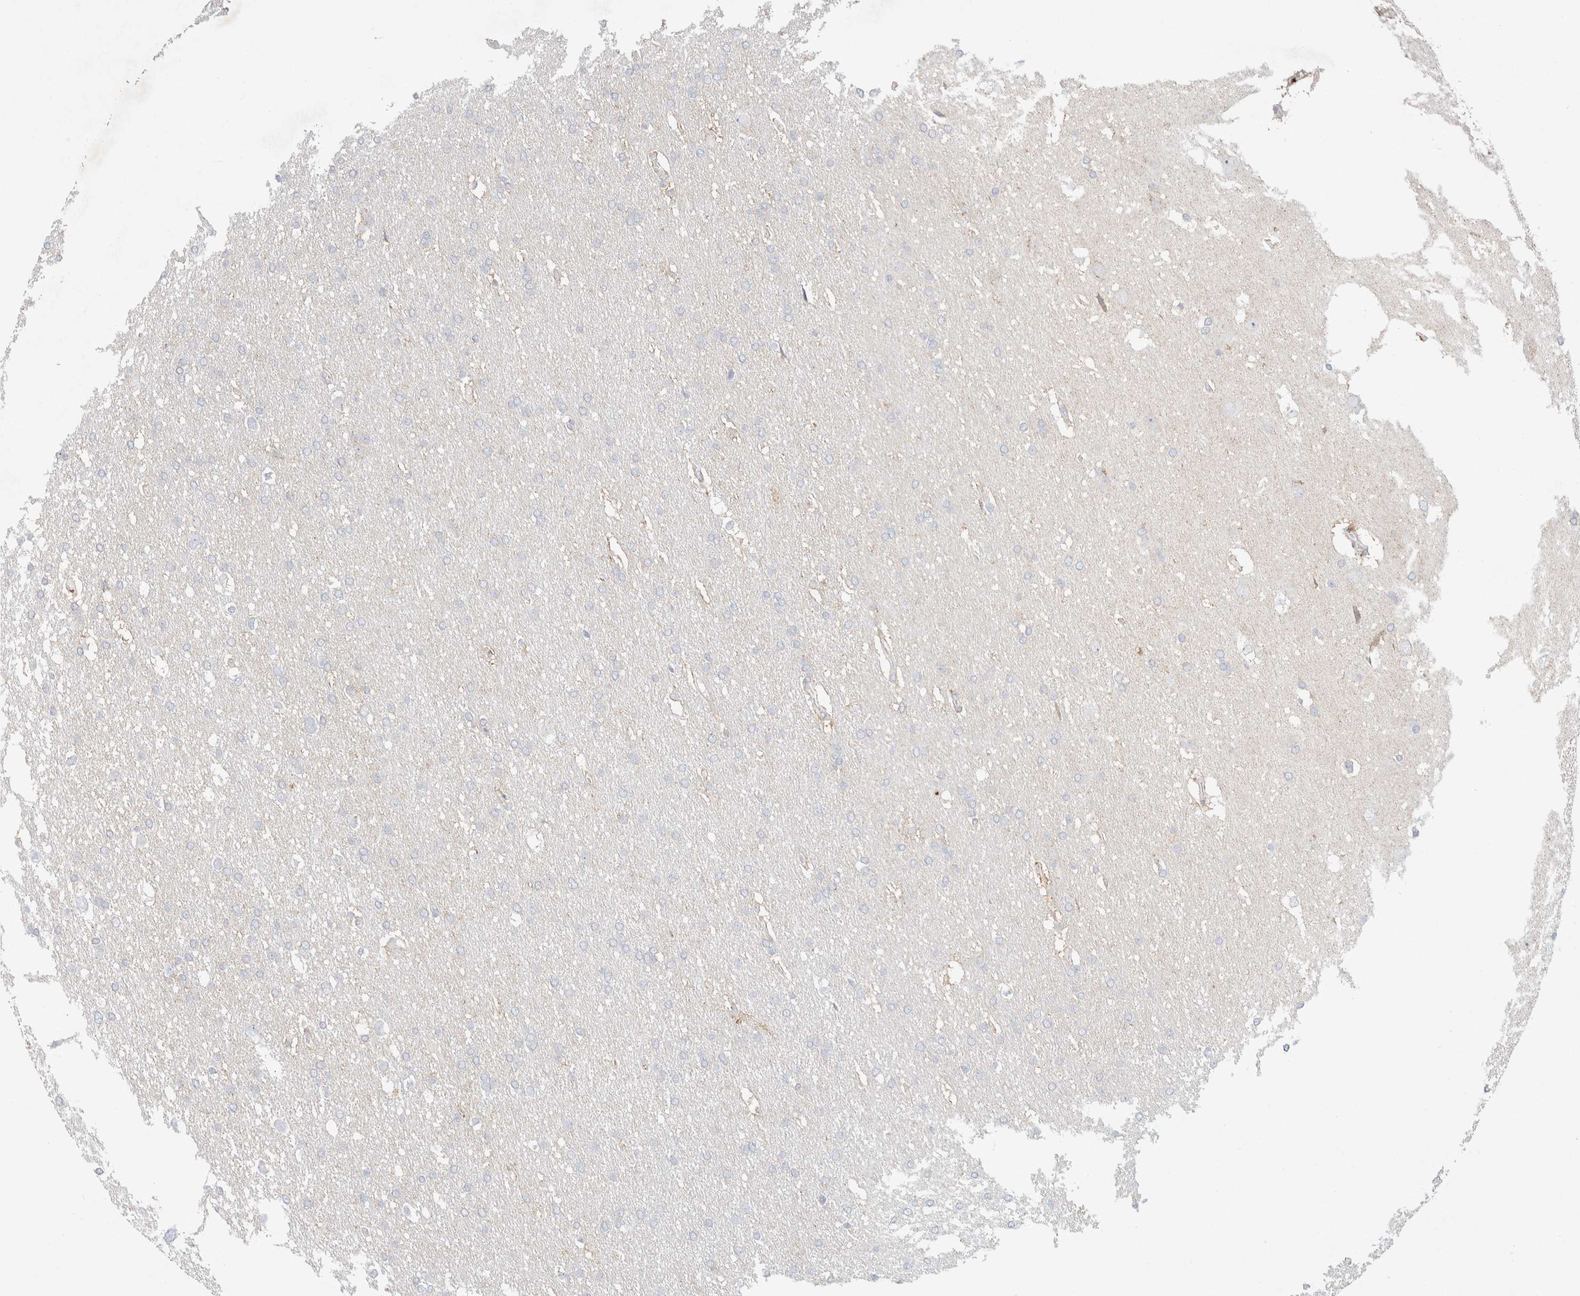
{"staining": {"intensity": "negative", "quantity": "none", "location": "none"}, "tissue": "glioma", "cell_type": "Tumor cells", "image_type": "cancer", "snomed": [{"axis": "morphology", "description": "Glioma, malignant, Low grade"}, {"axis": "topography", "description": "Brain"}], "caption": "IHC photomicrograph of neoplastic tissue: glioma stained with DAB reveals no significant protein expression in tumor cells. Brightfield microscopy of immunohistochemistry (IHC) stained with DAB (3,3'-diaminobenzidine) (brown) and hematoxylin (blue), captured at high magnification.", "gene": "CMTM4", "patient": {"sex": "female", "age": 37}}